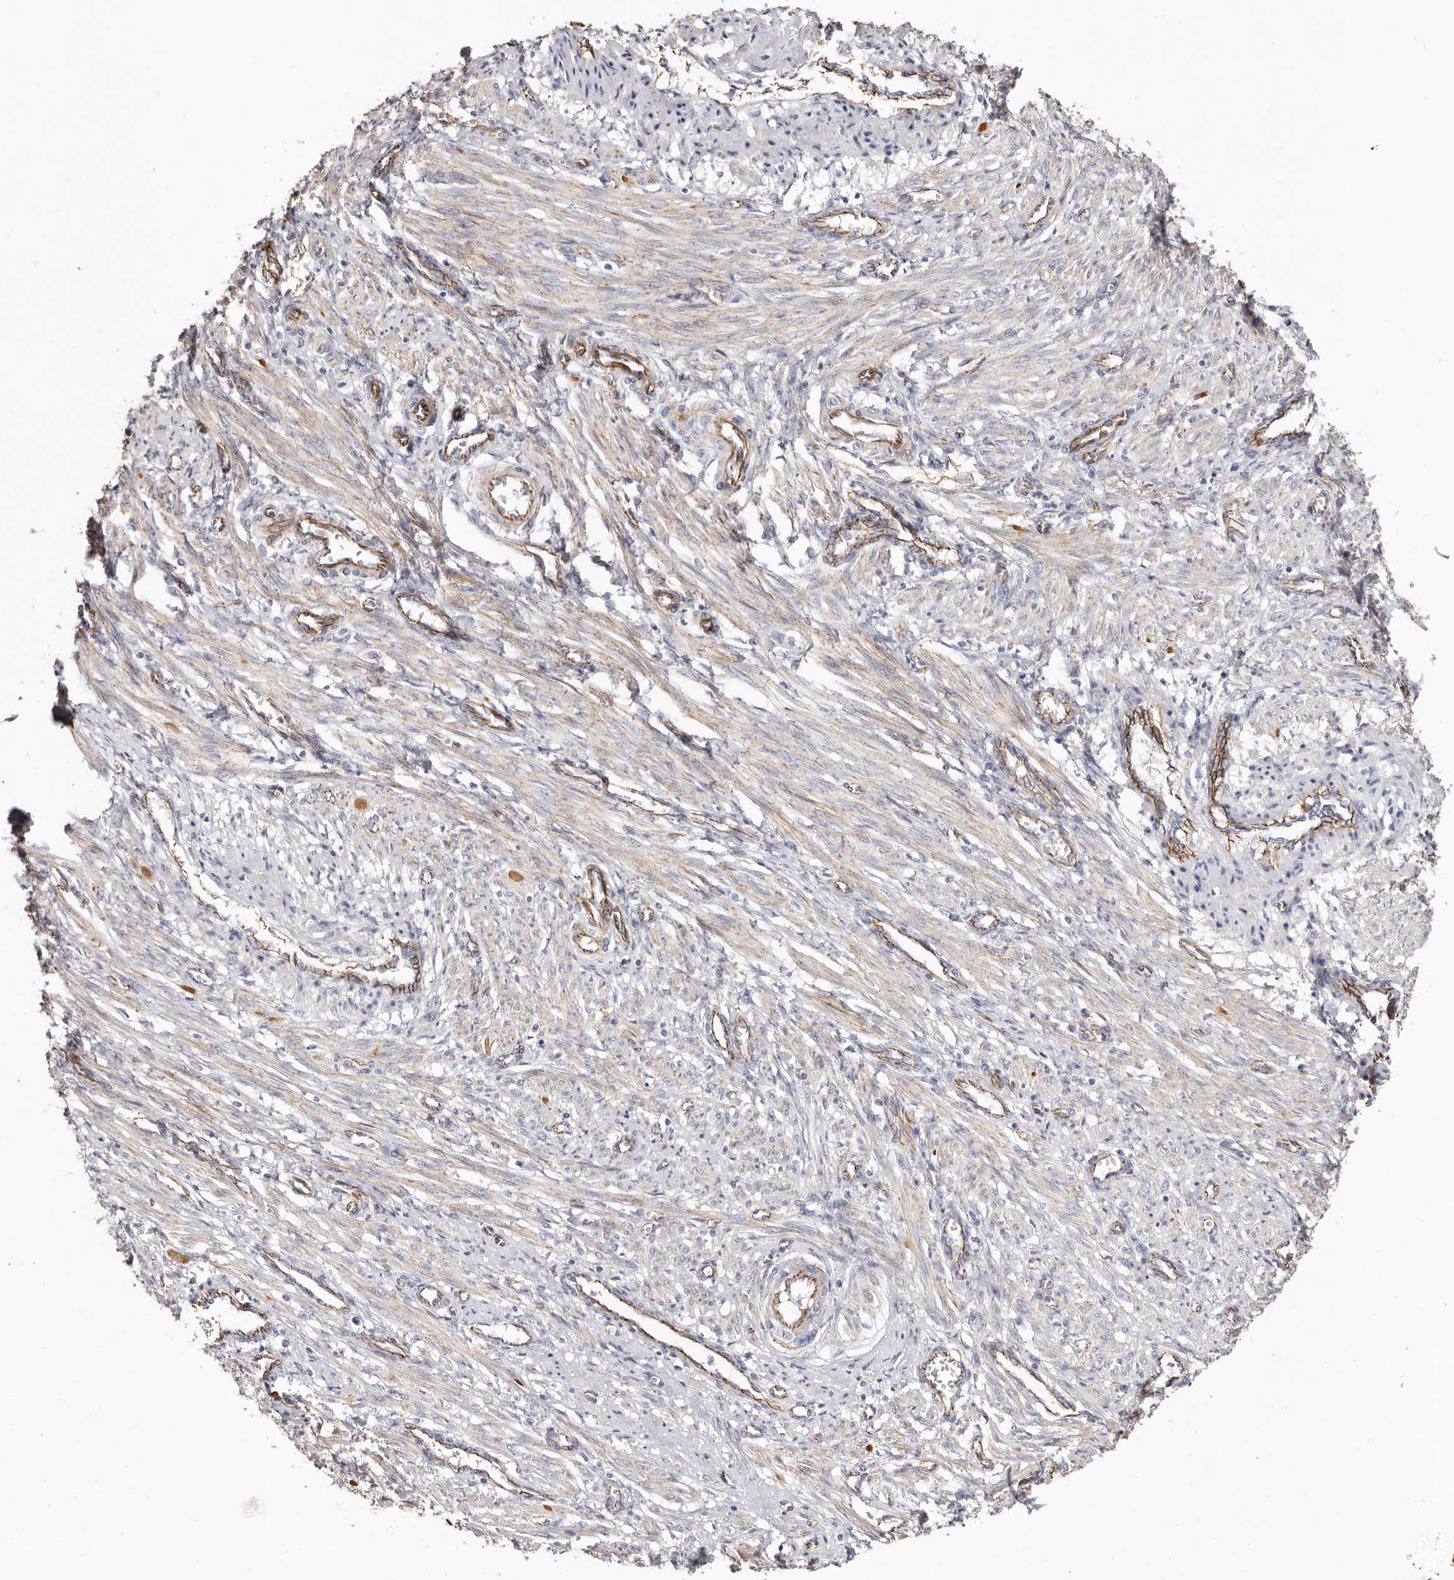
{"staining": {"intensity": "weak", "quantity": "25%-75%", "location": "cytoplasmic/membranous"}, "tissue": "smooth muscle", "cell_type": "Smooth muscle cells", "image_type": "normal", "snomed": [{"axis": "morphology", "description": "Normal tissue, NOS"}, {"axis": "topography", "description": "Endometrium"}], "caption": "Immunohistochemistry micrograph of unremarkable human smooth muscle stained for a protein (brown), which shows low levels of weak cytoplasmic/membranous positivity in approximately 25%-75% of smooth muscle cells.", "gene": "CTNNB1", "patient": {"sex": "female", "age": 33}}